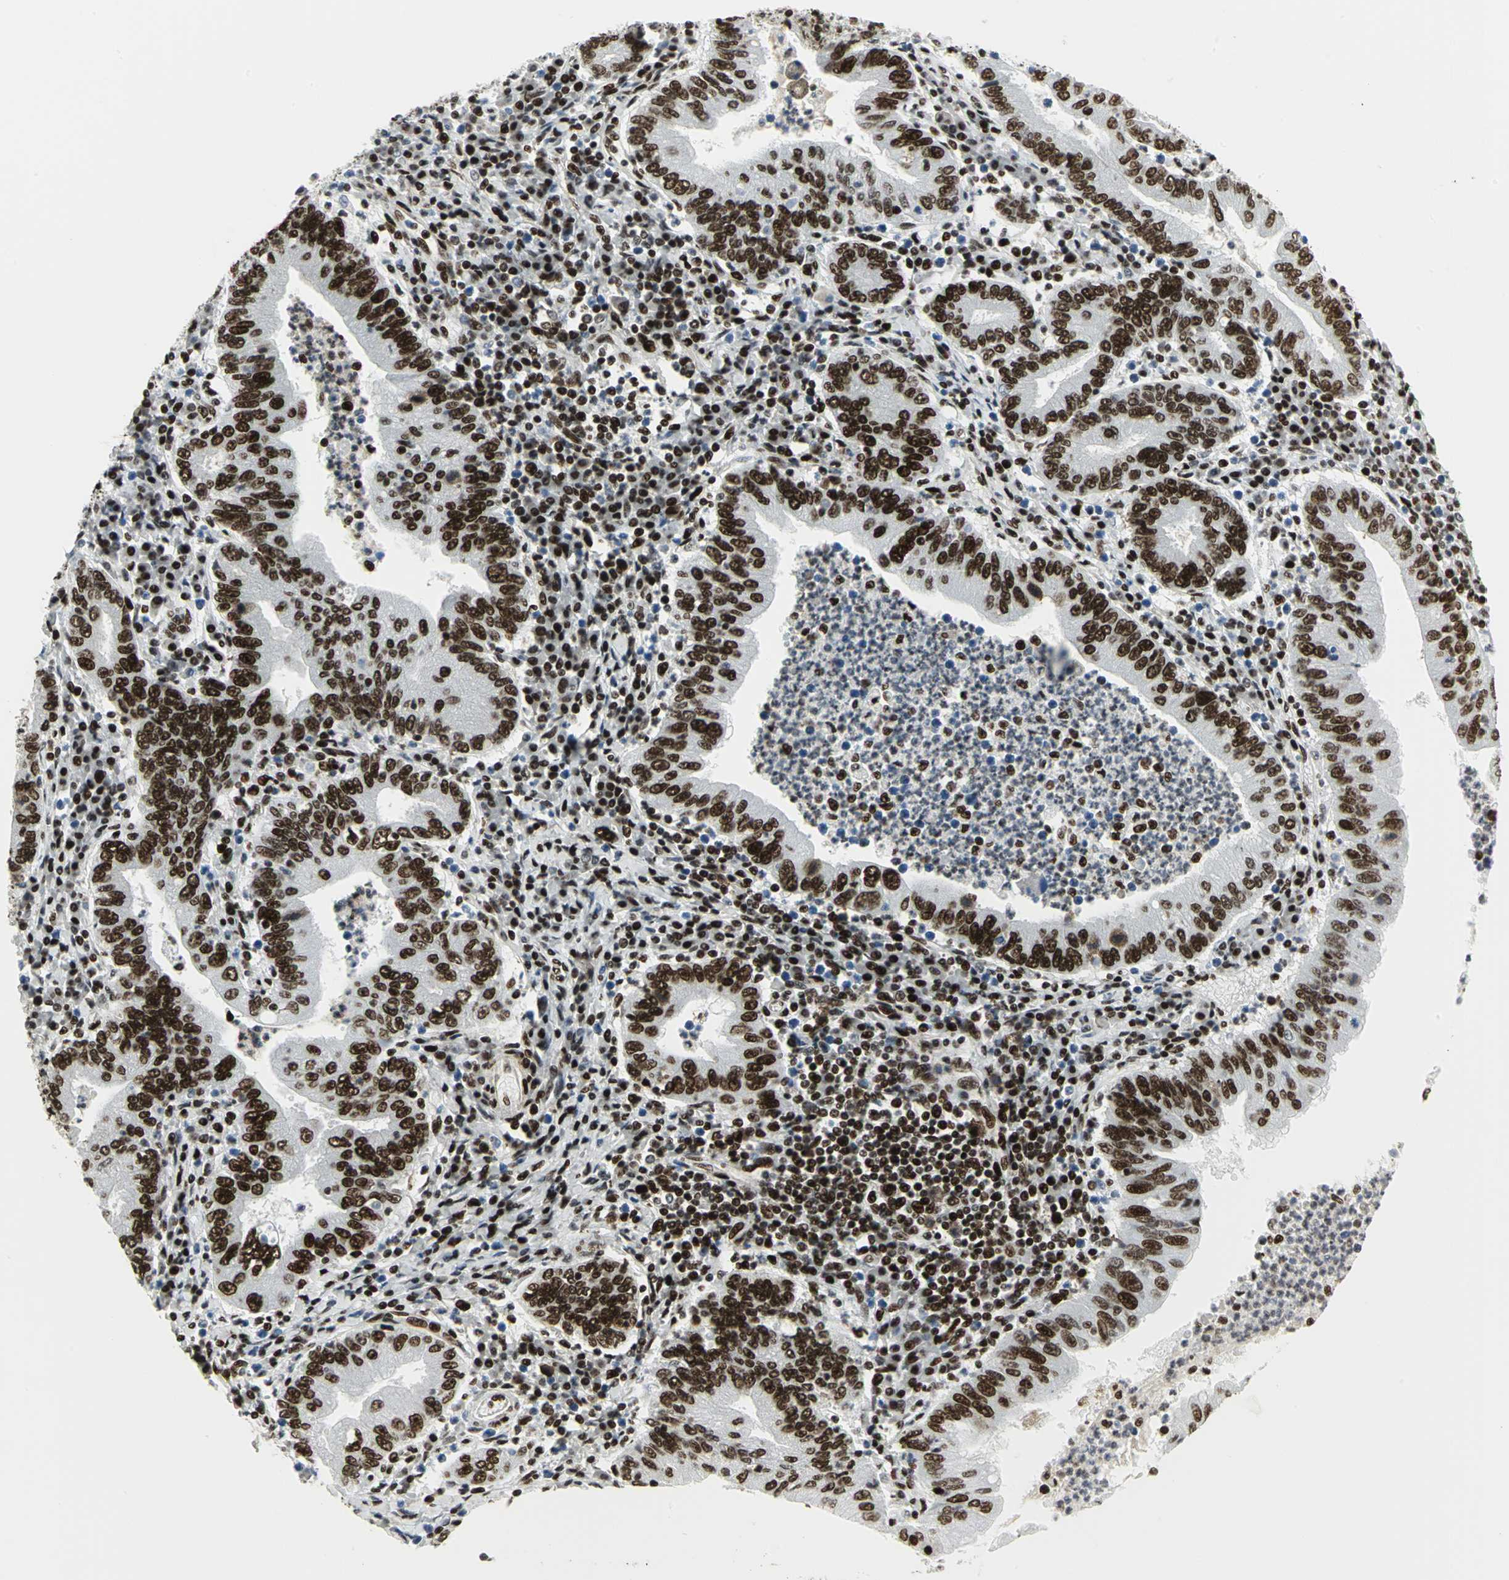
{"staining": {"intensity": "strong", "quantity": ">75%", "location": "nuclear"}, "tissue": "stomach cancer", "cell_type": "Tumor cells", "image_type": "cancer", "snomed": [{"axis": "morphology", "description": "Normal tissue, NOS"}, {"axis": "morphology", "description": "Adenocarcinoma, NOS"}, {"axis": "topography", "description": "Esophagus"}, {"axis": "topography", "description": "Stomach, upper"}, {"axis": "topography", "description": "Peripheral nerve tissue"}], "caption": "High-power microscopy captured an IHC image of adenocarcinoma (stomach), revealing strong nuclear positivity in approximately >75% of tumor cells.", "gene": "SMARCA4", "patient": {"sex": "male", "age": 62}}